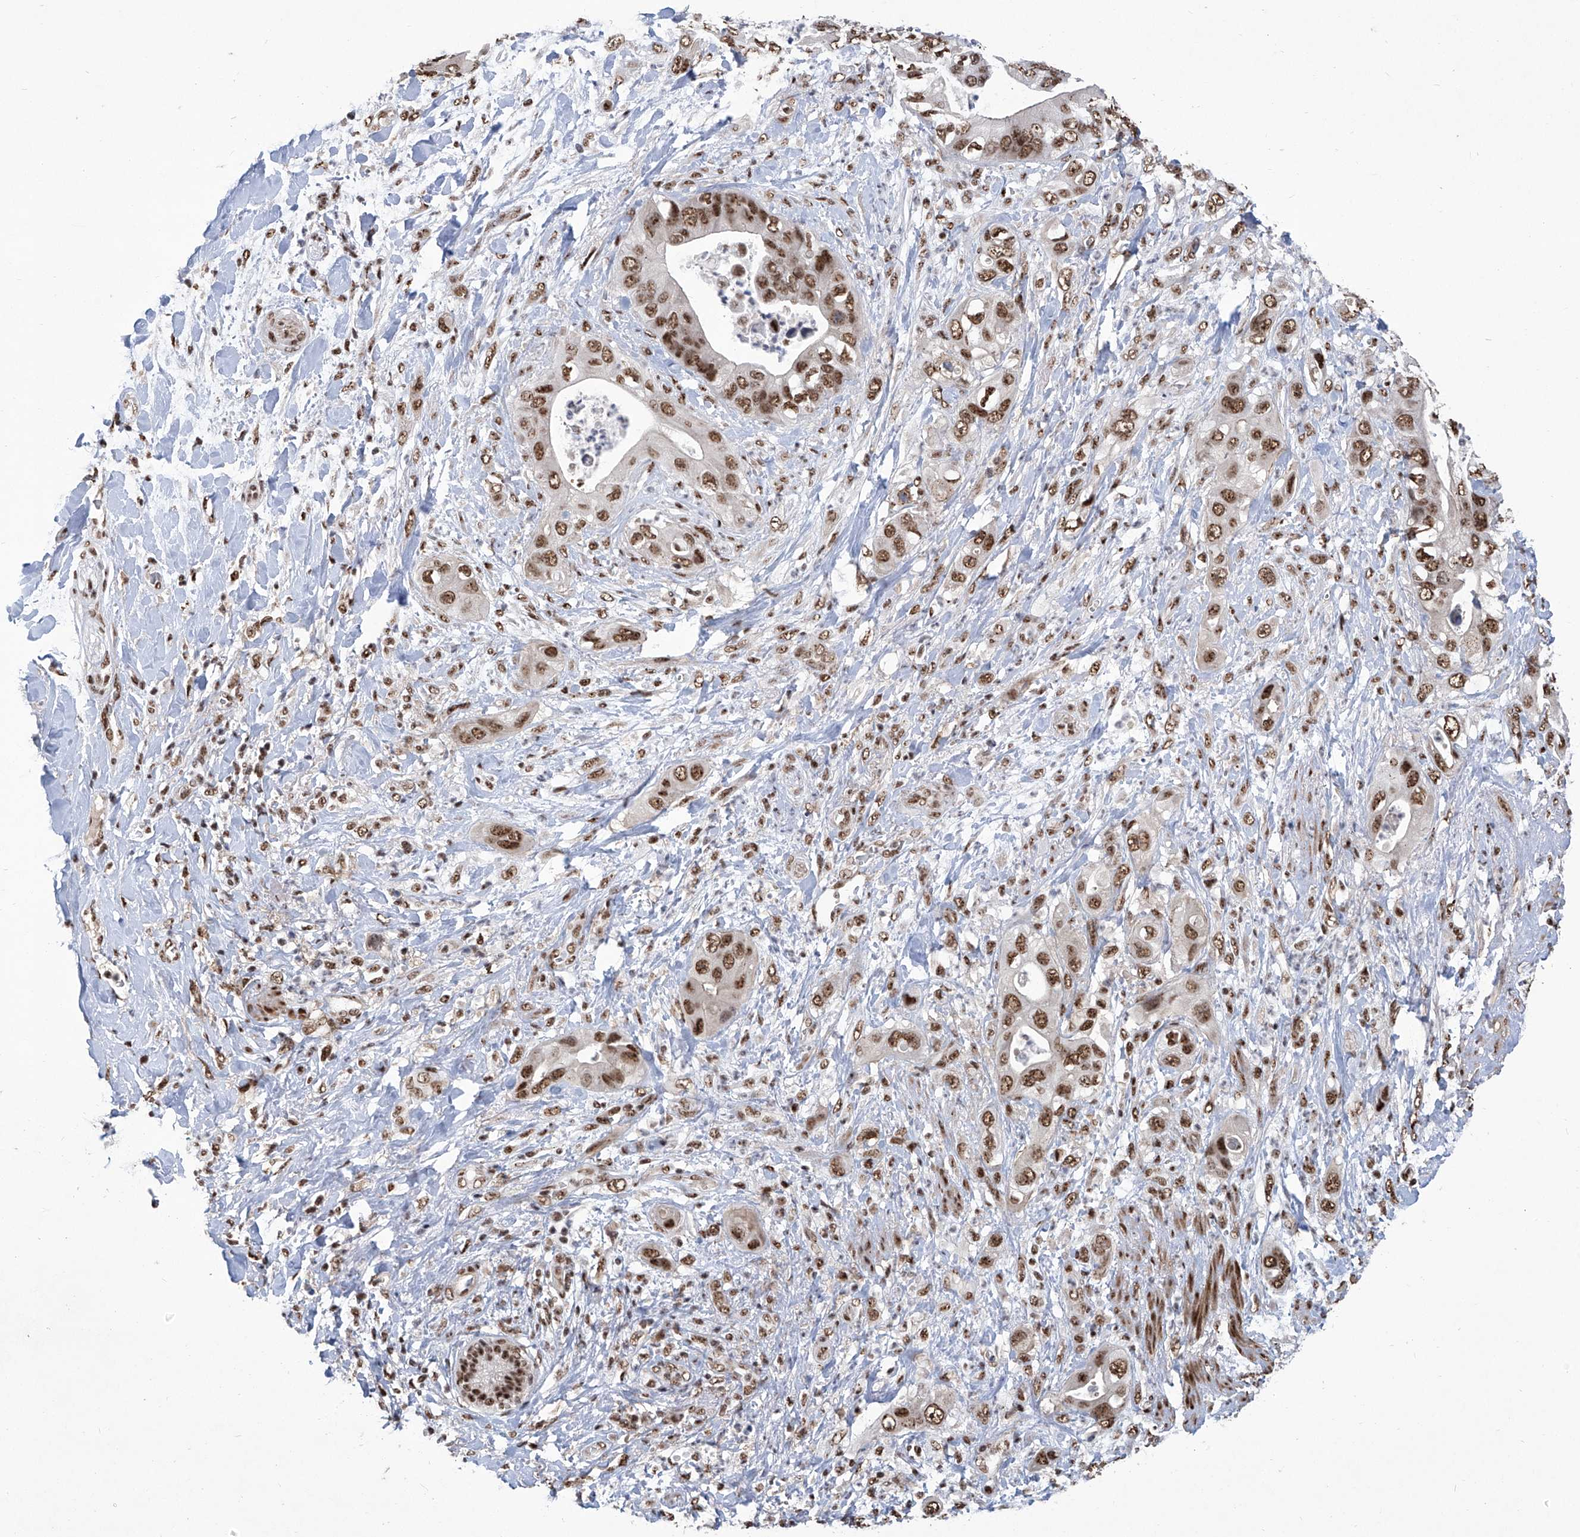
{"staining": {"intensity": "strong", "quantity": ">75%", "location": "nuclear"}, "tissue": "pancreatic cancer", "cell_type": "Tumor cells", "image_type": "cancer", "snomed": [{"axis": "morphology", "description": "Adenocarcinoma, NOS"}, {"axis": "topography", "description": "Pancreas"}], "caption": "Pancreatic cancer (adenocarcinoma) stained for a protein shows strong nuclear positivity in tumor cells. (DAB (3,3'-diaminobenzidine) IHC, brown staining for protein, blue staining for nuclei).", "gene": "FBXL4", "patient": {"sex": "female", "age": 78}}